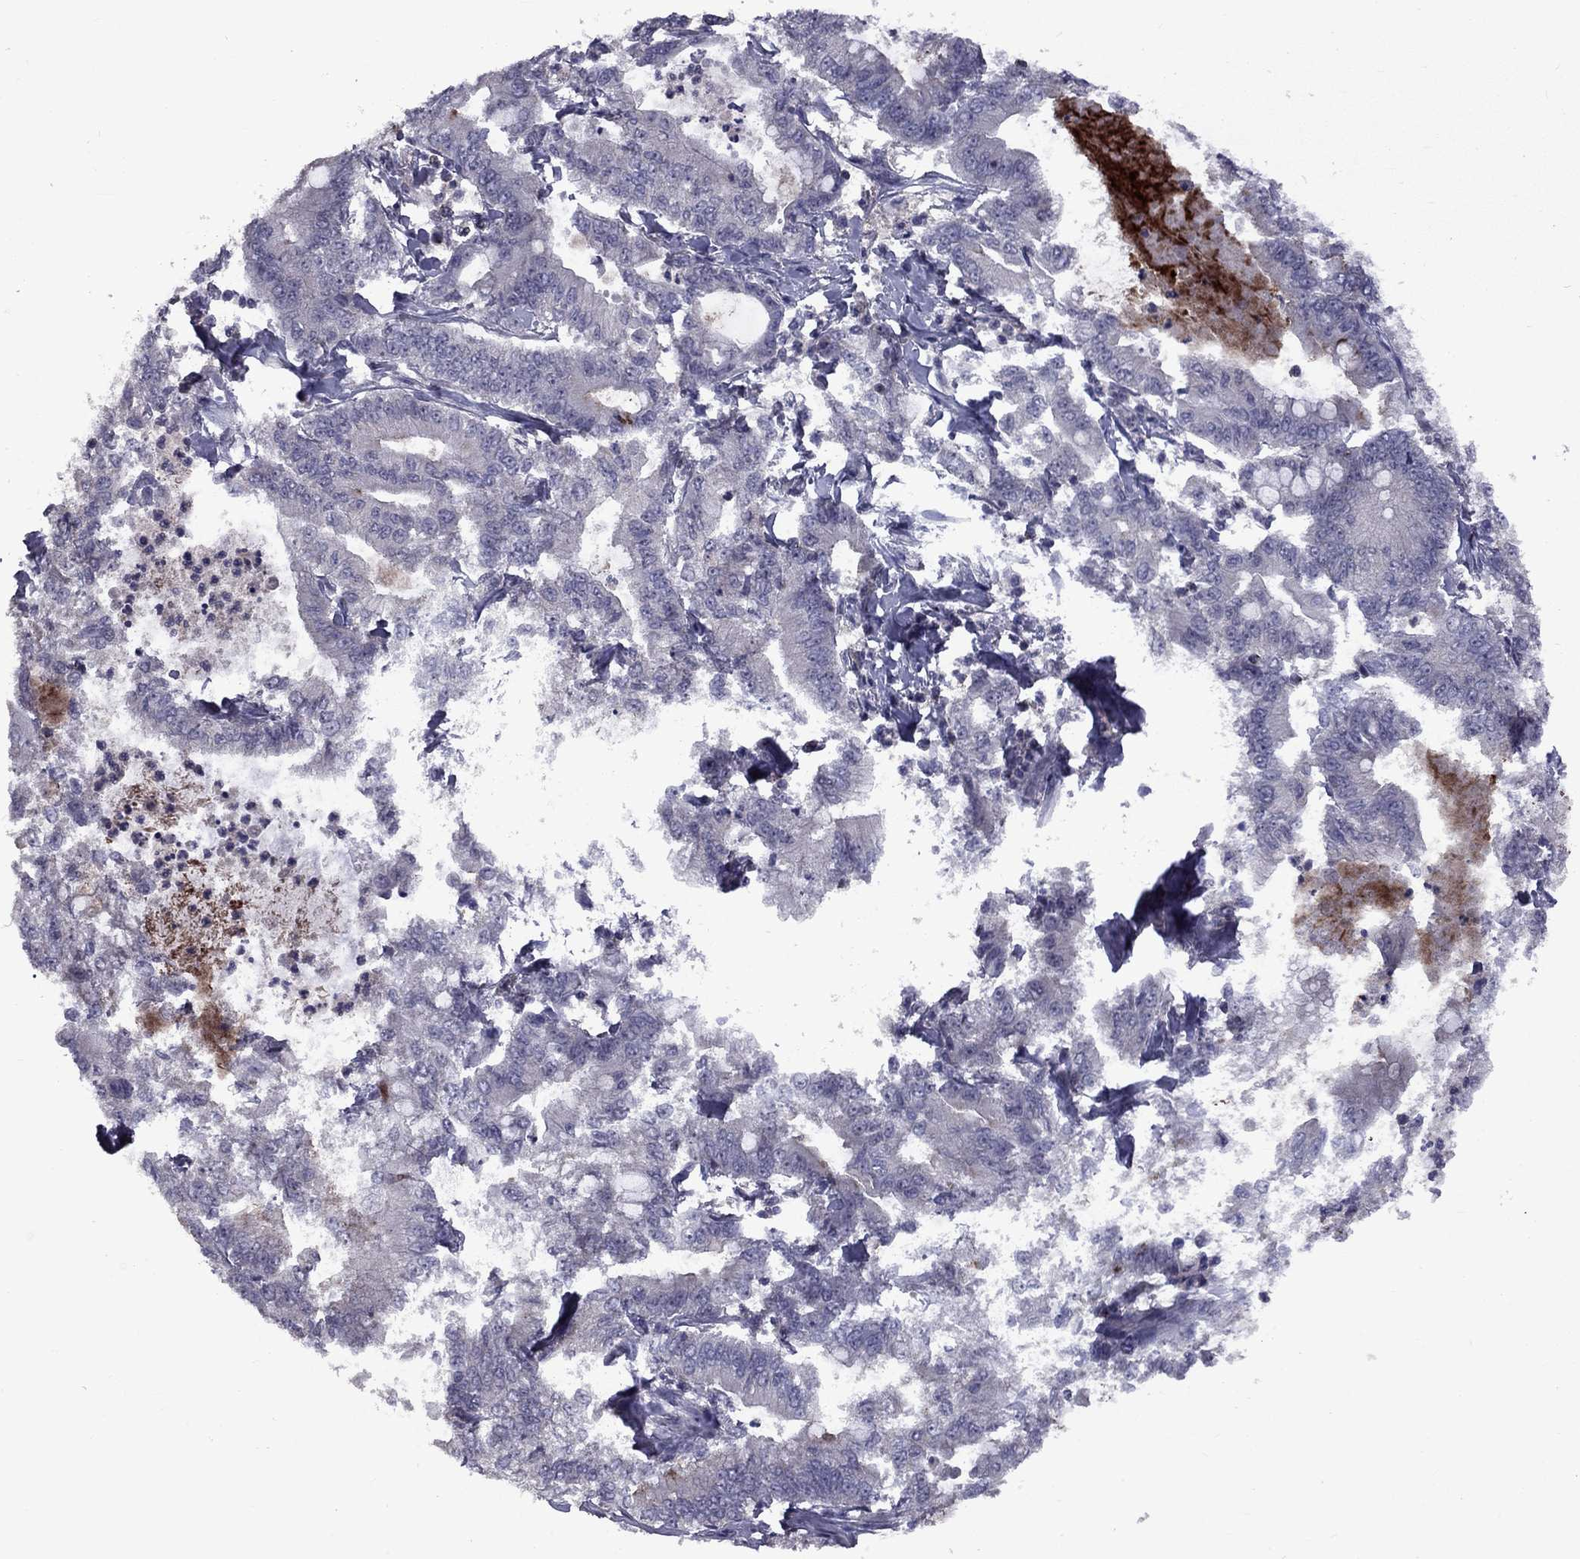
{"staining": {"intensity": "moderate", "quantity": "<25%", "location": "cytoplasmic/membranous"}, "tissue": "pancreatic cancer", "cell_type": "Tumor cells", "image_type": "cancer", "snomed": [{"axis": "morphology", "description": "Adenocarcinoma, NOS"}, {"axis": "topography", "description": "Pancreas"}], "caption": "This is a photomicrograph of immunohistochemistry staining of pancreatic cancer (adenocarcinoma), which shows moderate expression in the cytoplasmic/membranous of tumor cells.", "gene": "SNTA1", "patient": {"sex": "male", "age": 71}}